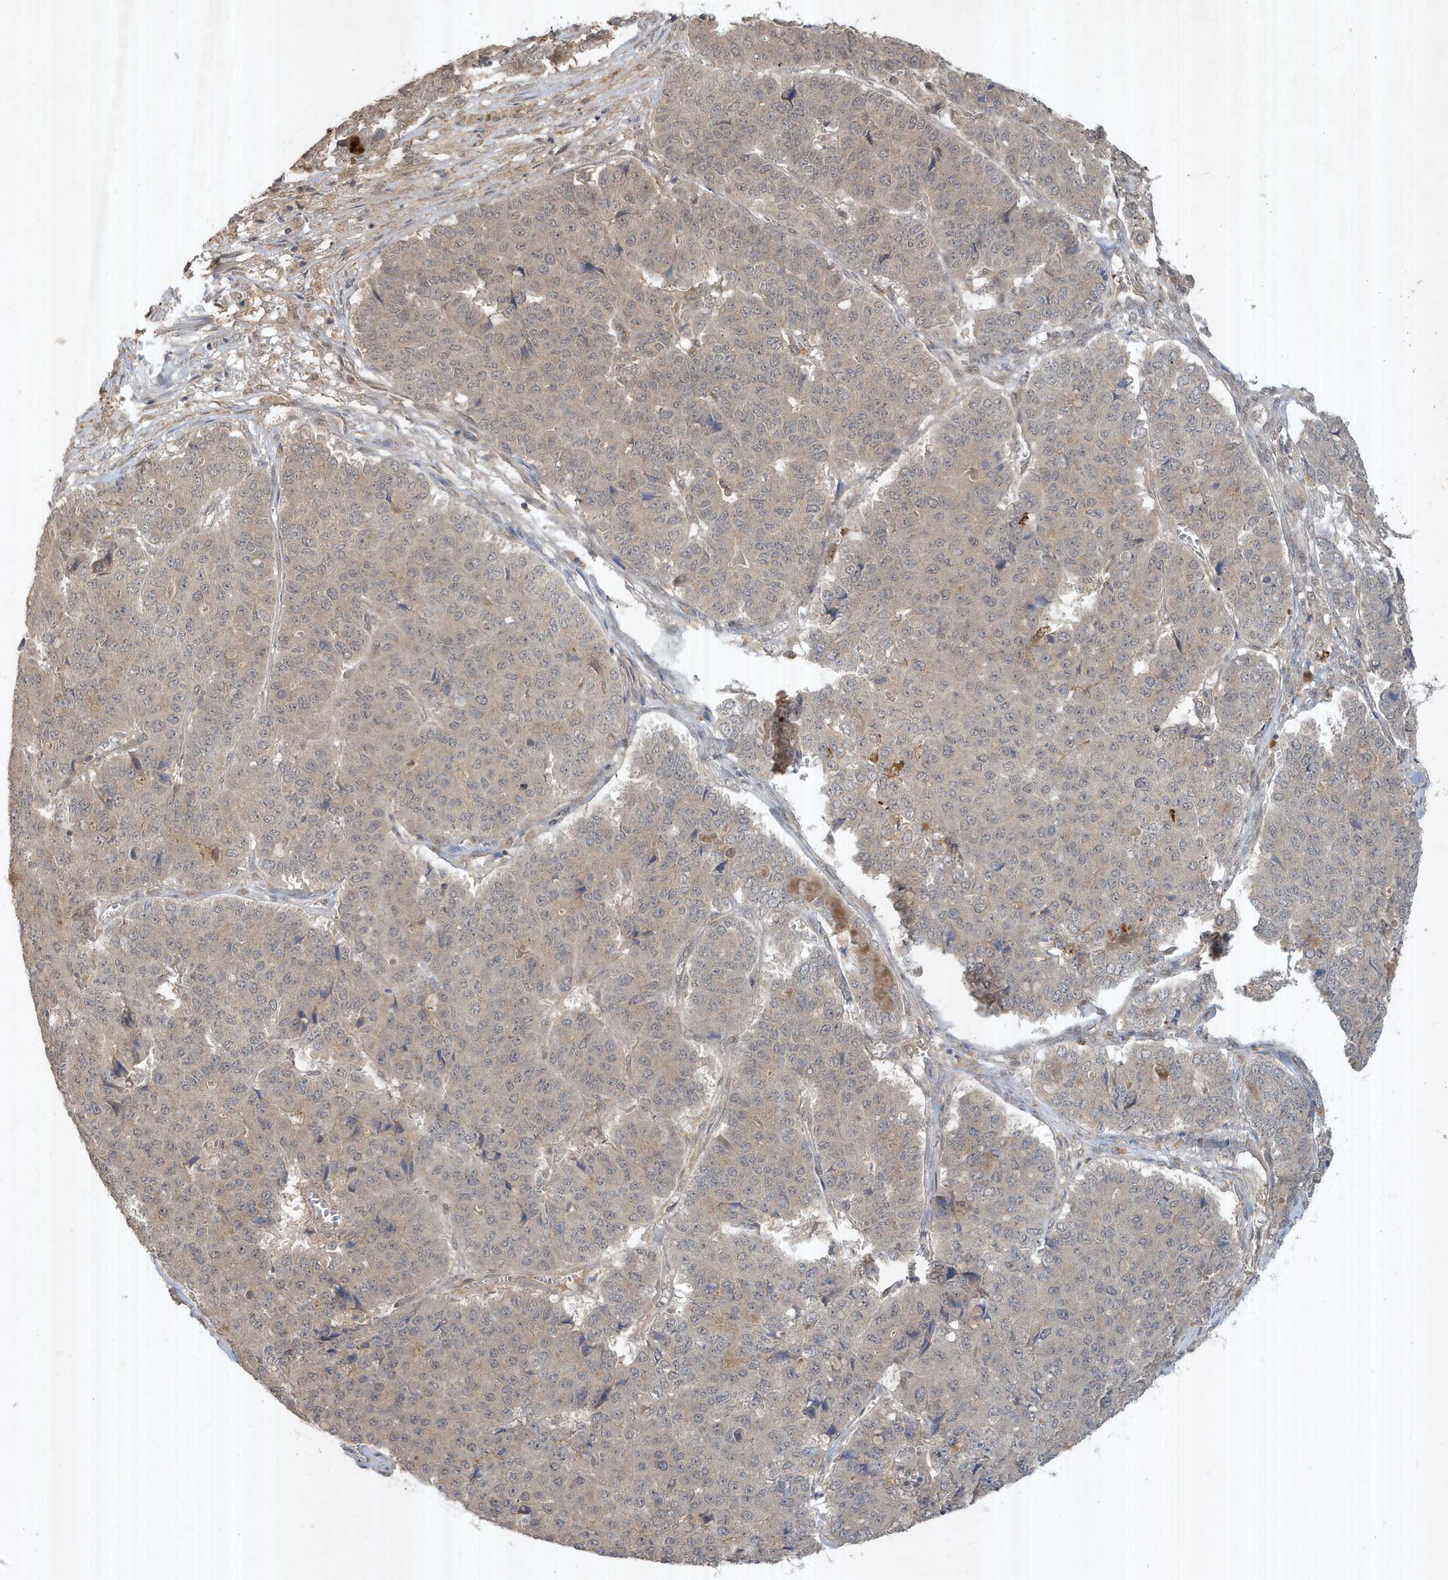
{"staining": {"intensity": "negative", "quantity": "none", "location": "none"}, "tissue": "pancreatic cancer", "cell_type": "Tumor cells", "image_type": "cancer", "snomed": [{"axis": "morphology", "description": "Adenocarcinoma, NOS"}, {"axis": "topography", "description": "Pancreas"}], "caption": "Tumor cells show no significant staining in pancreatic adenocarcinoma.", "gene": "ABCB9", "patient": {"sex": "male", "age": 50}}